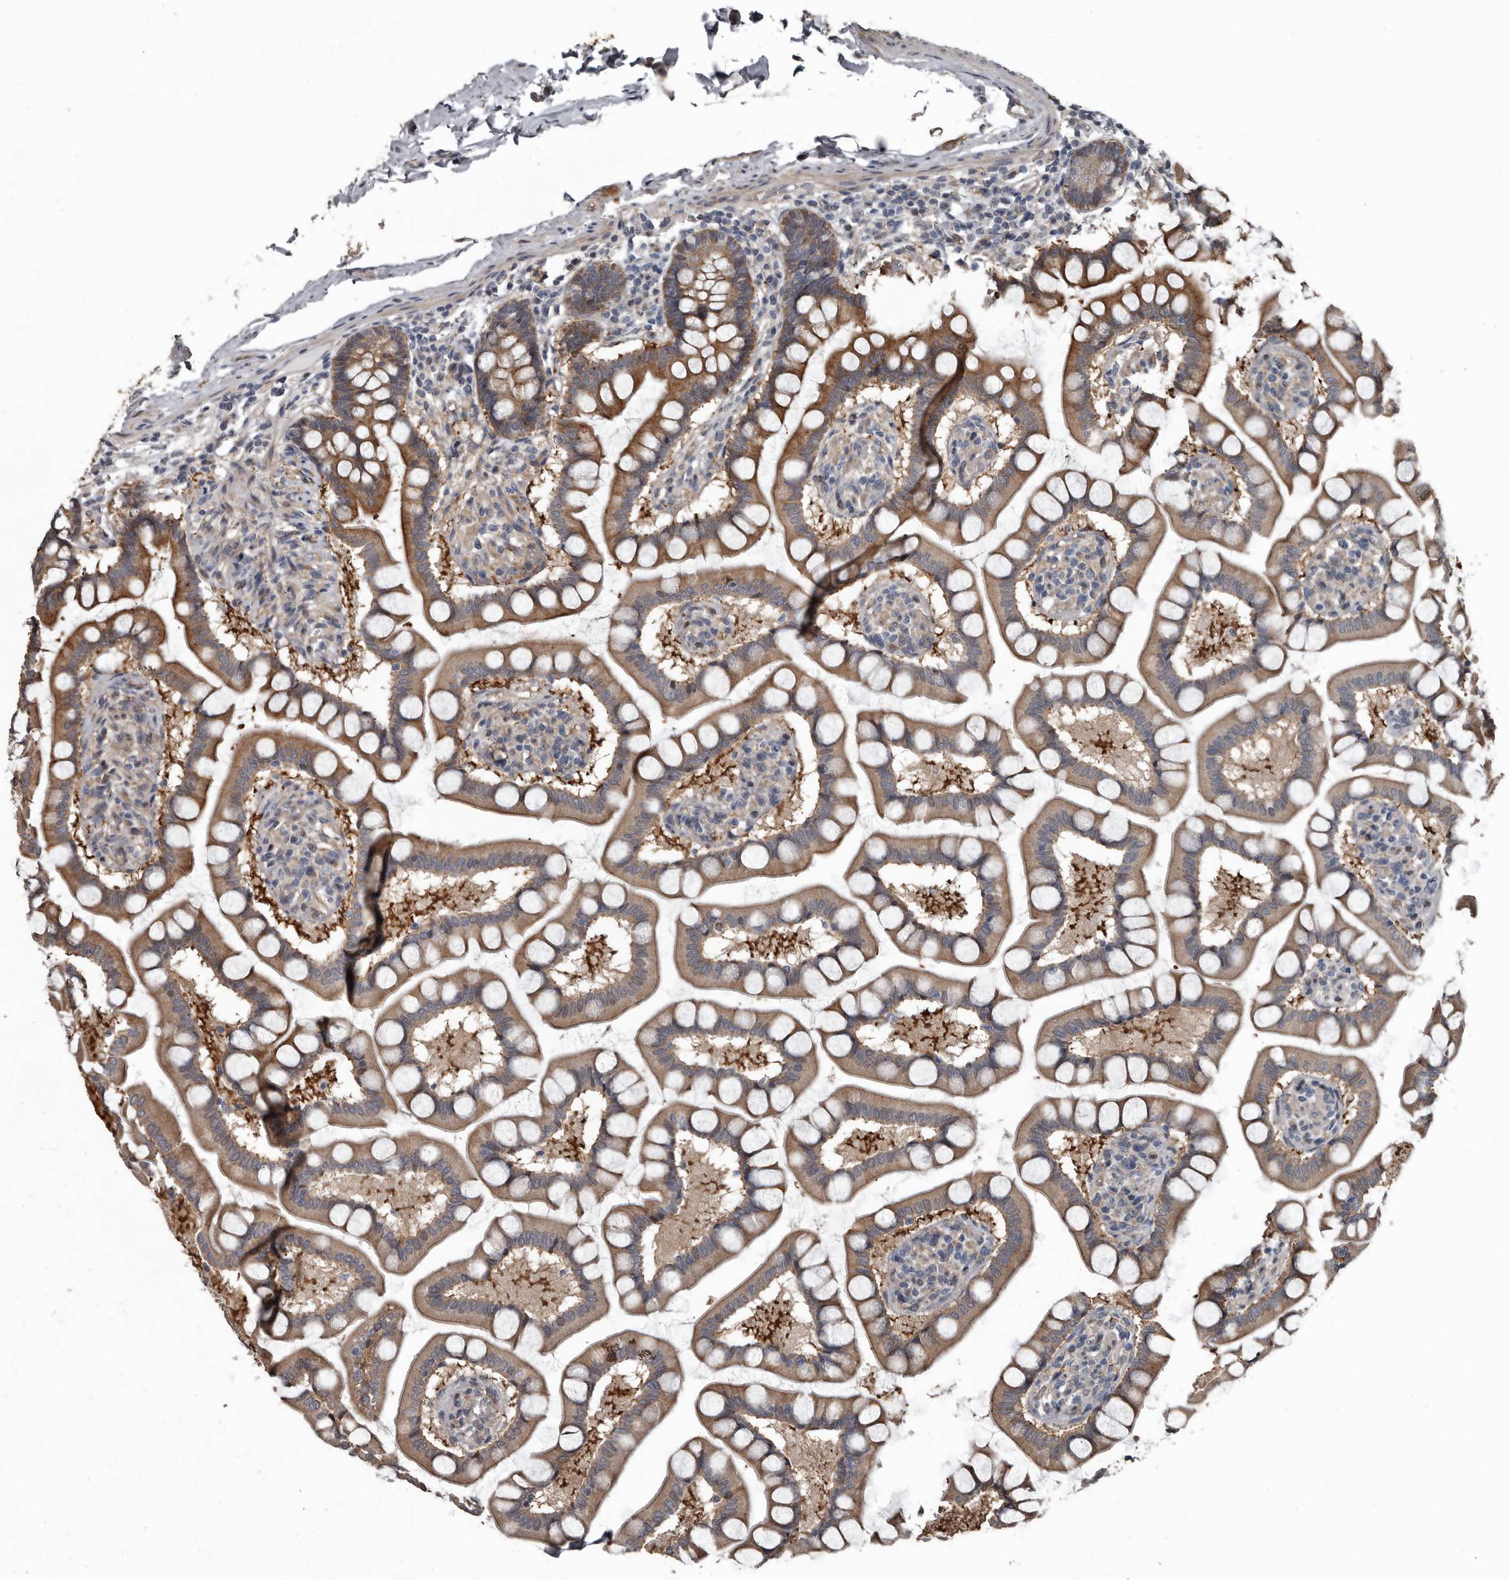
{"staining": {"intensity": "moderate", "quantity": ">75%", "location": "cytoplasmic/membranous"}, "tissue": "small intestine", "cell_type": "Glandular cells", "image_type": "normal", "snomed": [{"axis": "morphology", "description": "Normal tissue, NOS"}, {"axis": "topography", "description": "Small intestine"}], "caption": "DAB (3,3'-diaminobenzidine) immunohistochemical staining of normal small intestine exhibits moderate cytoplasmic/membranous protein staining in about >75% of glandular cells. The protein is stained brown, and the nuclei are stained in blue (DAB (3,3'-diaminobenzidine) IHC with brightfield microscopy, high magnification).", "gene": "DHPS", "patient": {"sex": "male", "age": 41}}